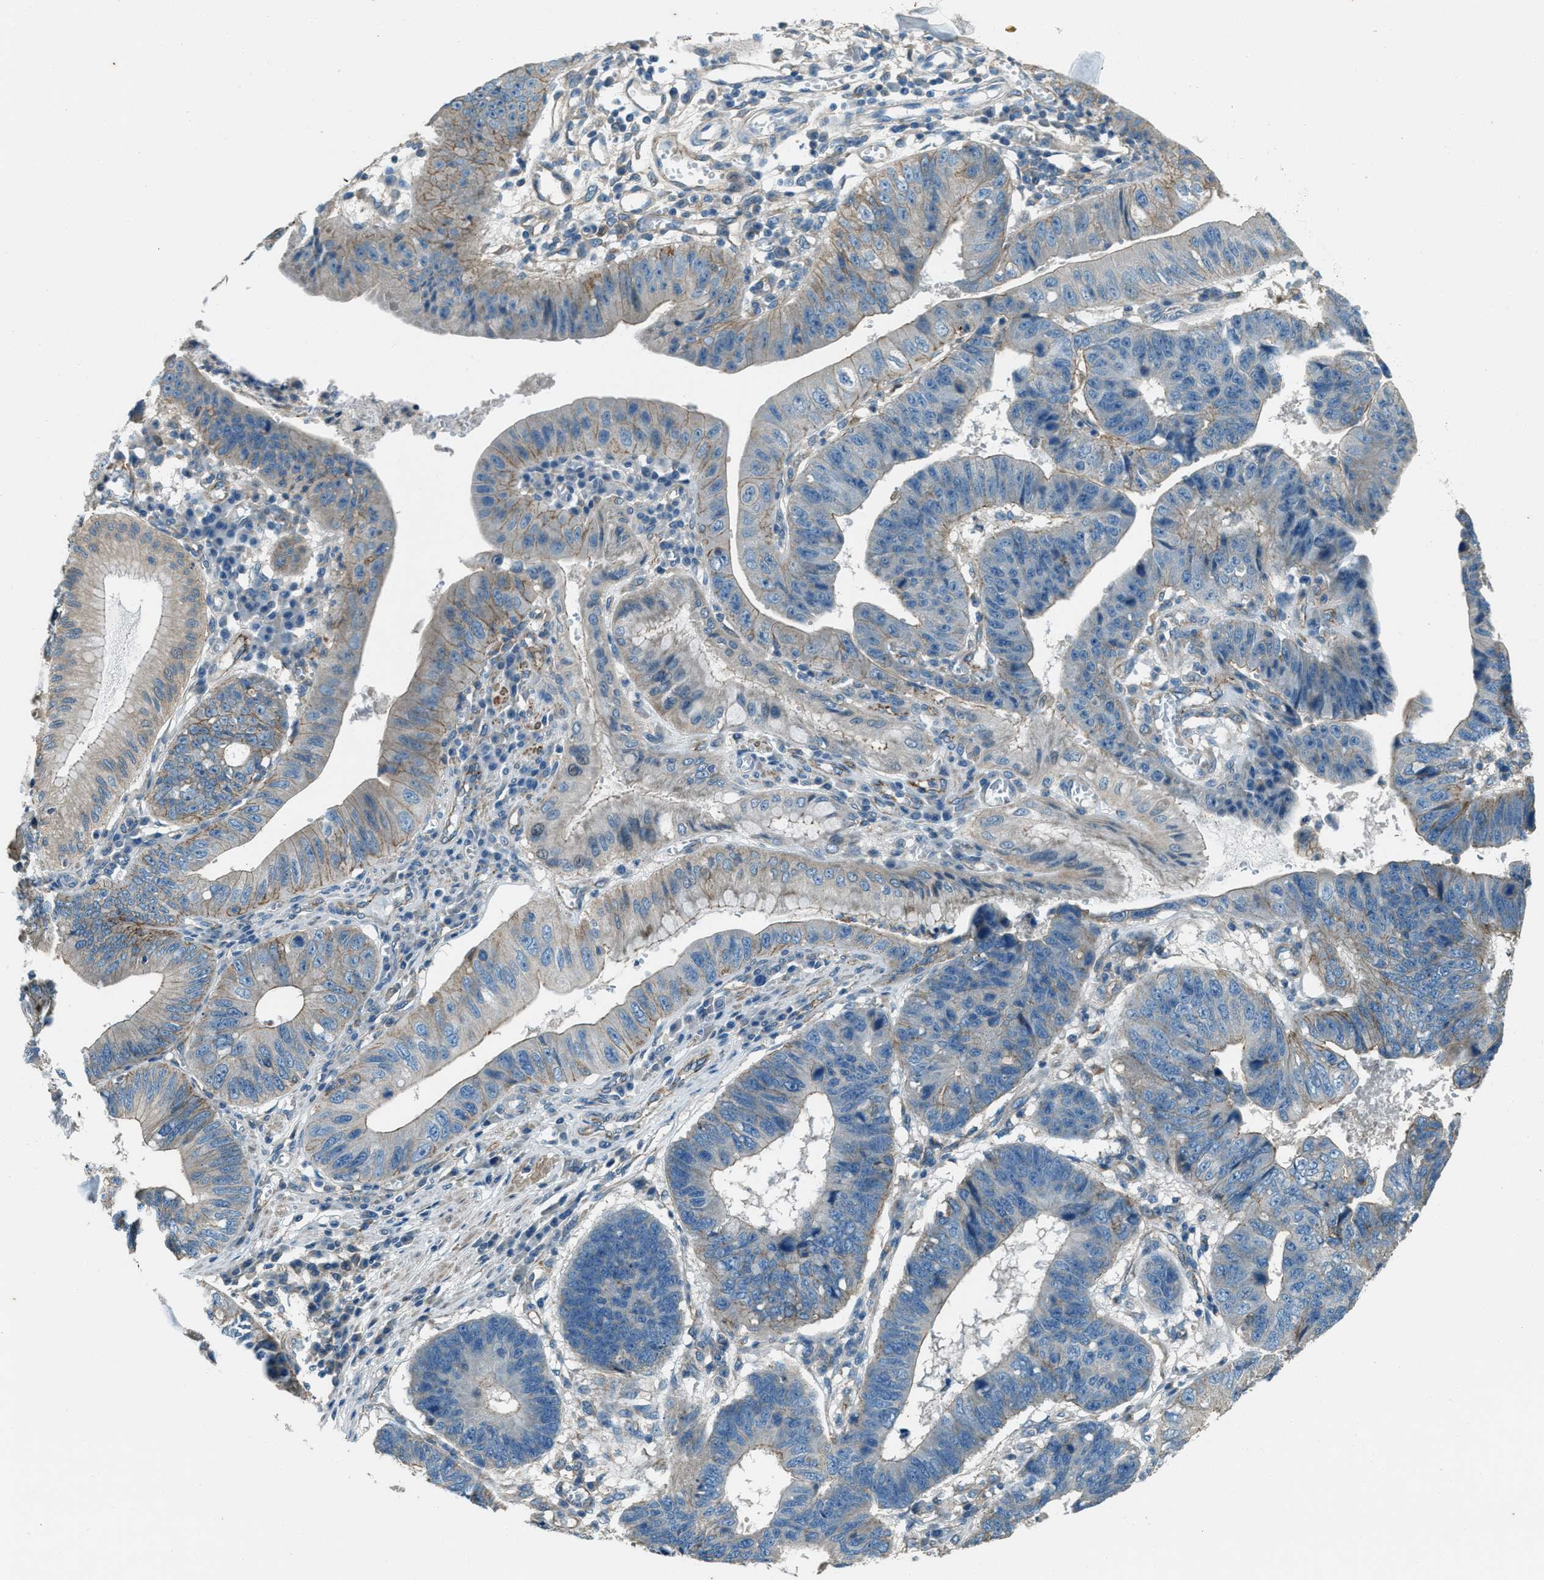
{"staining": {"intensity": "weak", "quantity": "<25%", "location": "cytoplasmic/membranous"}, "tissue": "stomach cancer", "cell_type": "Tumor cells", "image_type": "cancer", "snomed": [{"axis": "morphology", "description": "Adenocarcinoma, NOS"}, {"axis": "topography", "description": "Stomach"}], "caption": "Immunohistochemistry of human stomach cancer displays no staining in tumor cells. (DAB (3,3'-diaminobenzidine) immunohistochemistry, high magnification).", "gene": "SVIL", "patient": {"sex": "male", "age": 59}}